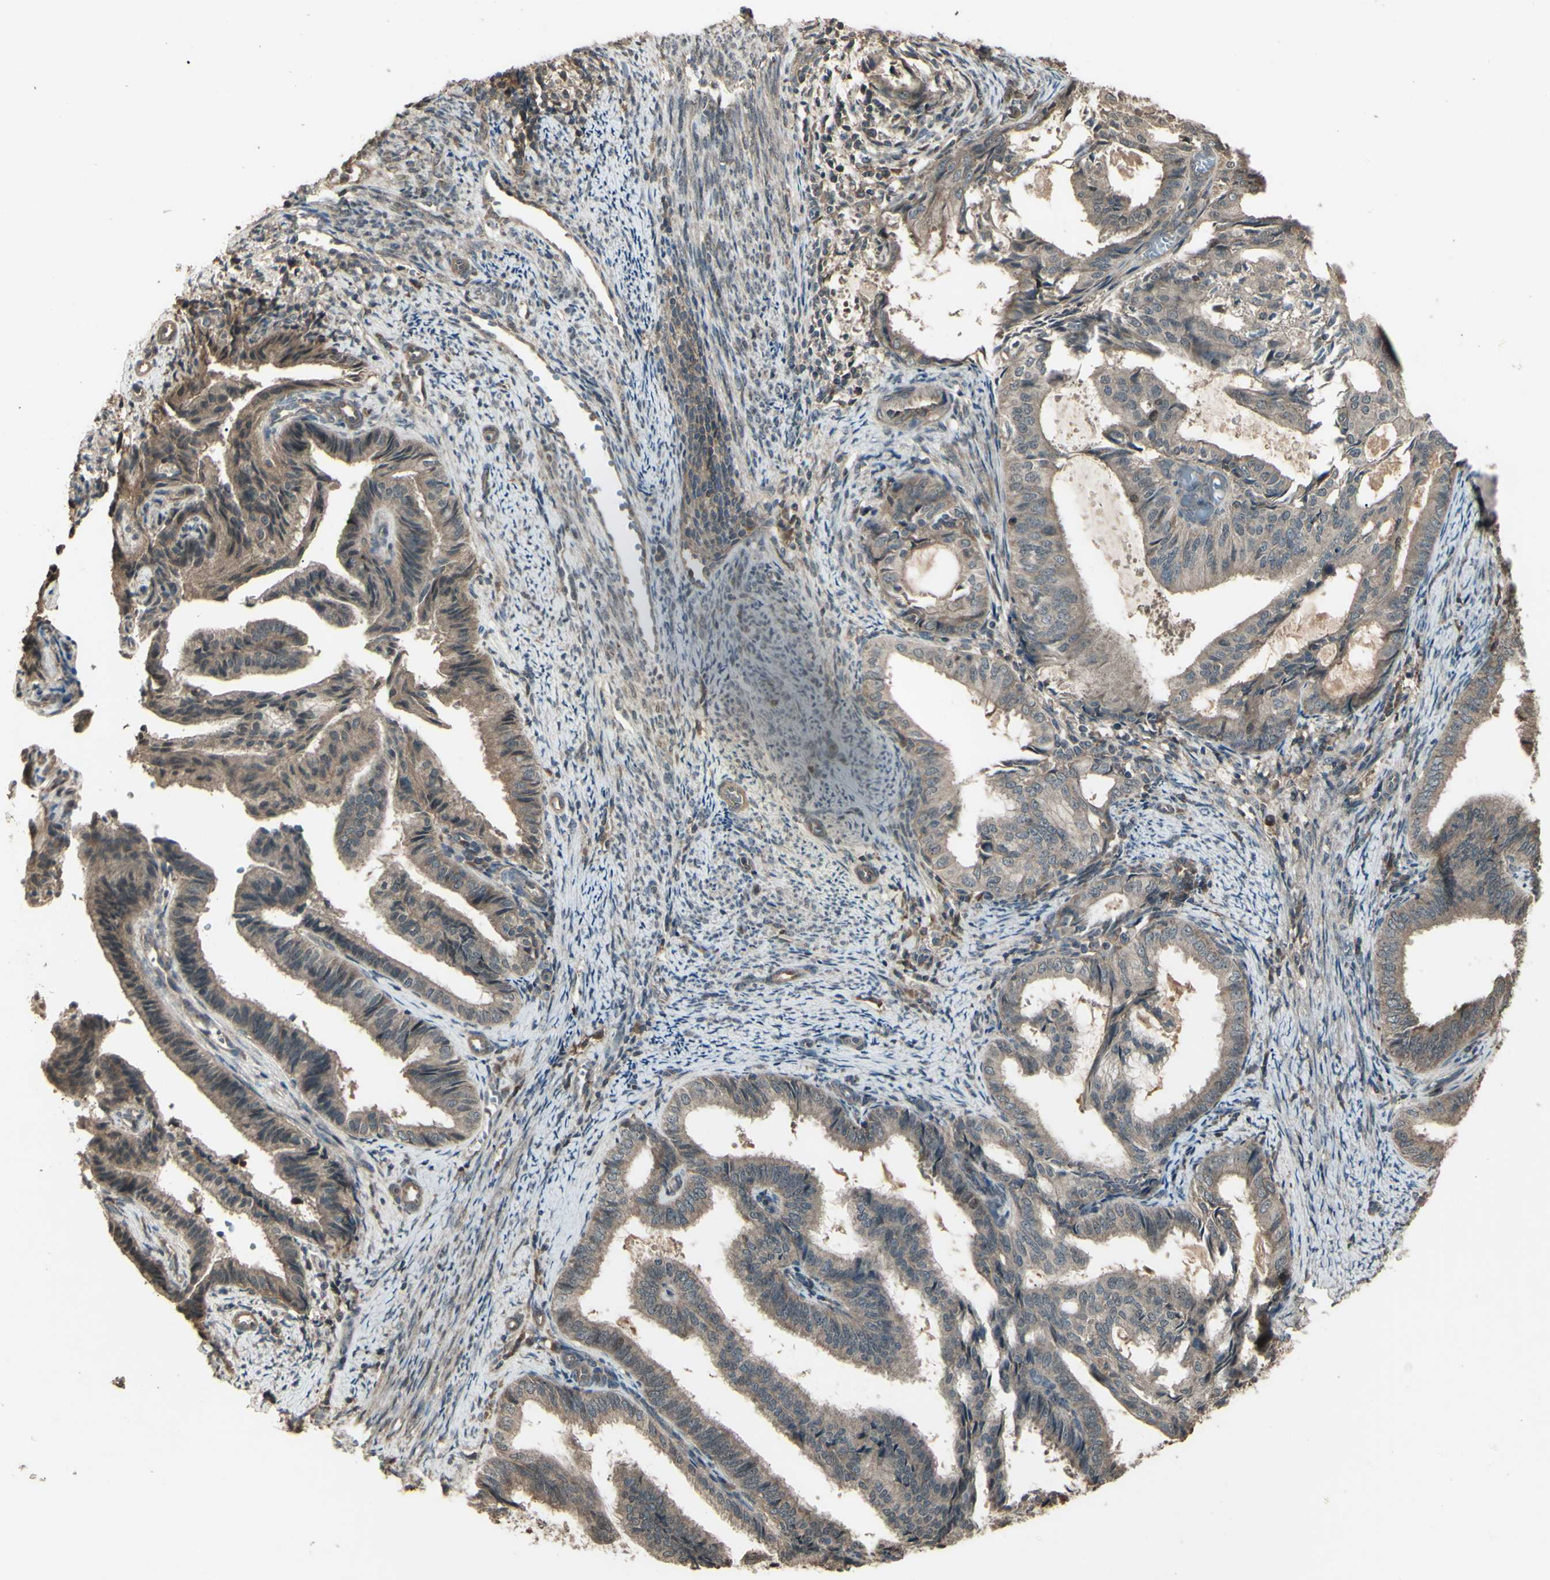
{"staining": {"intensity": "weak", "quantity": ">75%", "location": "cytoplasmic/membranous,nuclear"}, "tissue": "endometrial cancer", "cell_type": "Tumor cells", "image_type": "cancer", "snomed": [{"axis": "morphology", "description": "Adenocarcinoma, NOS"}, {"axis": "topography", "description": "Endometrium"}], "caption": "This photomicrograph shows immunohistochemistry (IHC) staining of endometrial adenocarcinoma, with low weak cytoplasmic/membranous and nuclear positivity in about >75% of tumor cells.", "gene": "GNAS", "patient": {"sex": "female", "age": 58}}